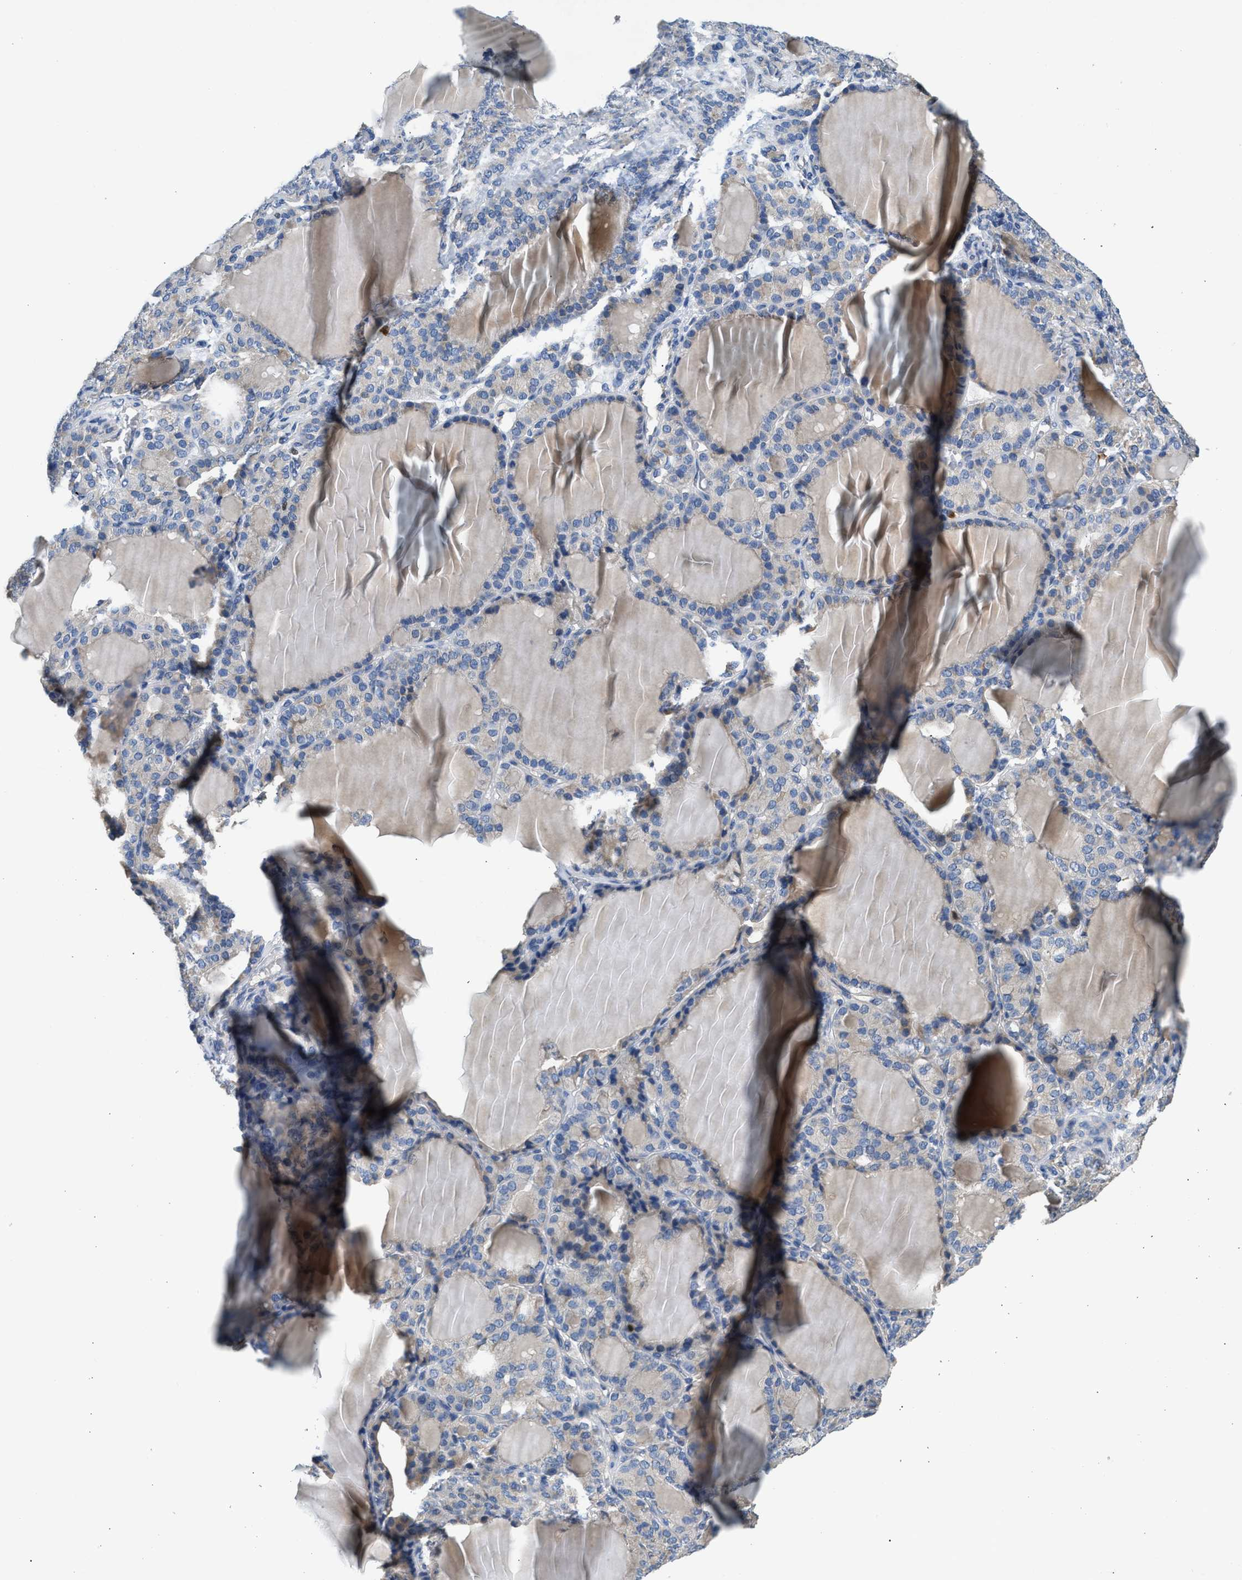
{"staining": {"intensity": "weak", "quantity": "25%-75%", "location": "cytoplasmic/membranous"}, "tissue": "thyroid gland", "cell_type": "Glandular cells", "image_type": "normal", "snomed": [{"axis": "morphology", "description": "Normal tissue, NOS"}, {"axis": "topography", "description": "Thyroid gland"}], "caption": "Protein expression analysis of normal thyroid gland displays weak cytoplasmic/membranous staining in about 25%-75% of glandular cells.", "gene": "TOX", "patient": {"sex": "female", "age": 28}}